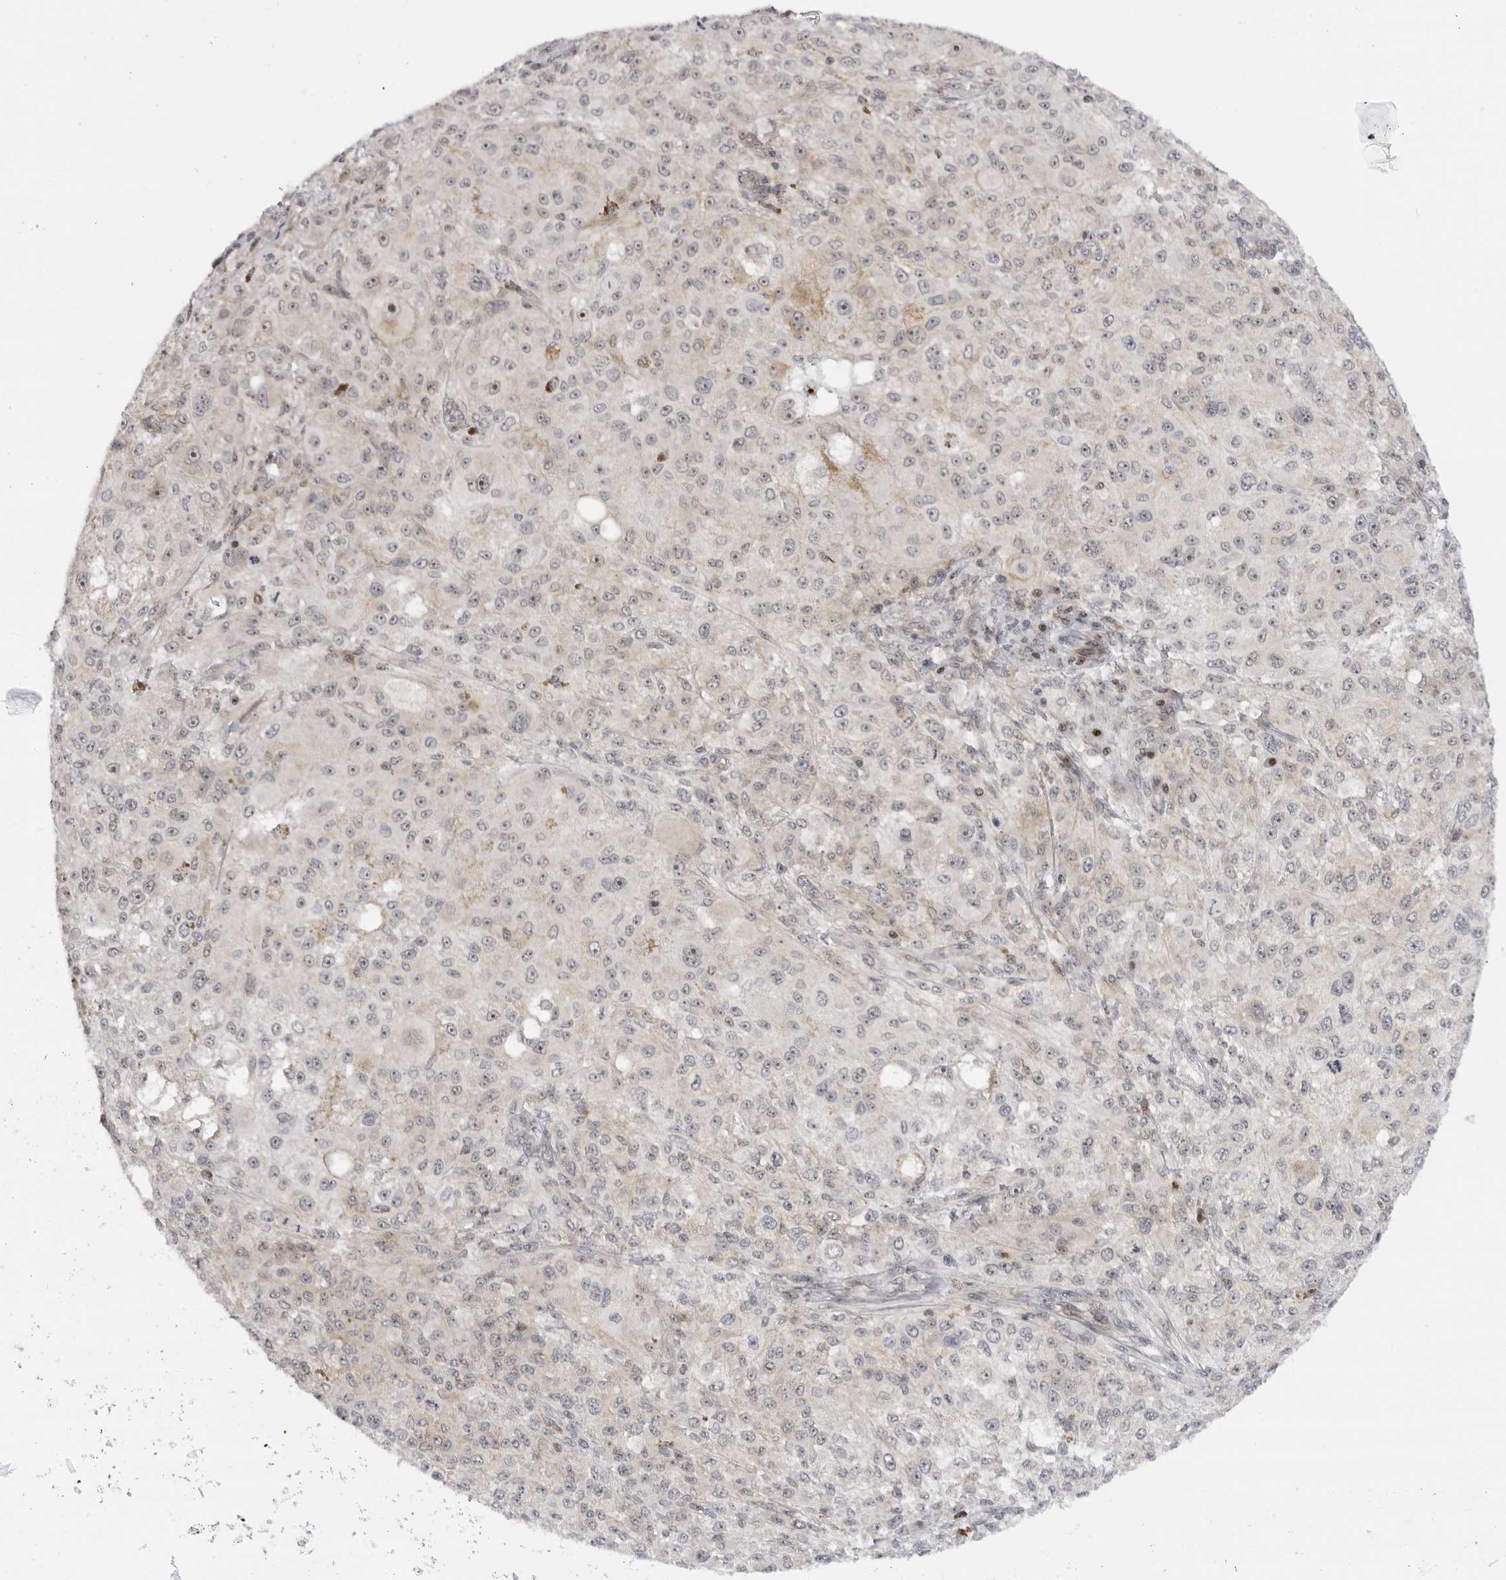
{"staining": {"intensity": "moderate", "quantity": "<25%", "location": "cytoplasmic/membranous,nuclear"}, "tissue": "melanoma", "cell_type": "Tumor cells", "image_type": "cancer", "snomed": [{"axis": "morphology", "description": "Necrosis, NOS"}, {"axis": "morphology", "description": "Malignant melanoma, NOS"}, {"axis": "topography", "description": "Skin"}], "caption": "Melanoma stained for a protein displays moderate cytoplasmic/membranous and nuclear positivity in tumor cells.", "gene": "CEP295NL", "patient": {"sex": "female", "age": 87}}